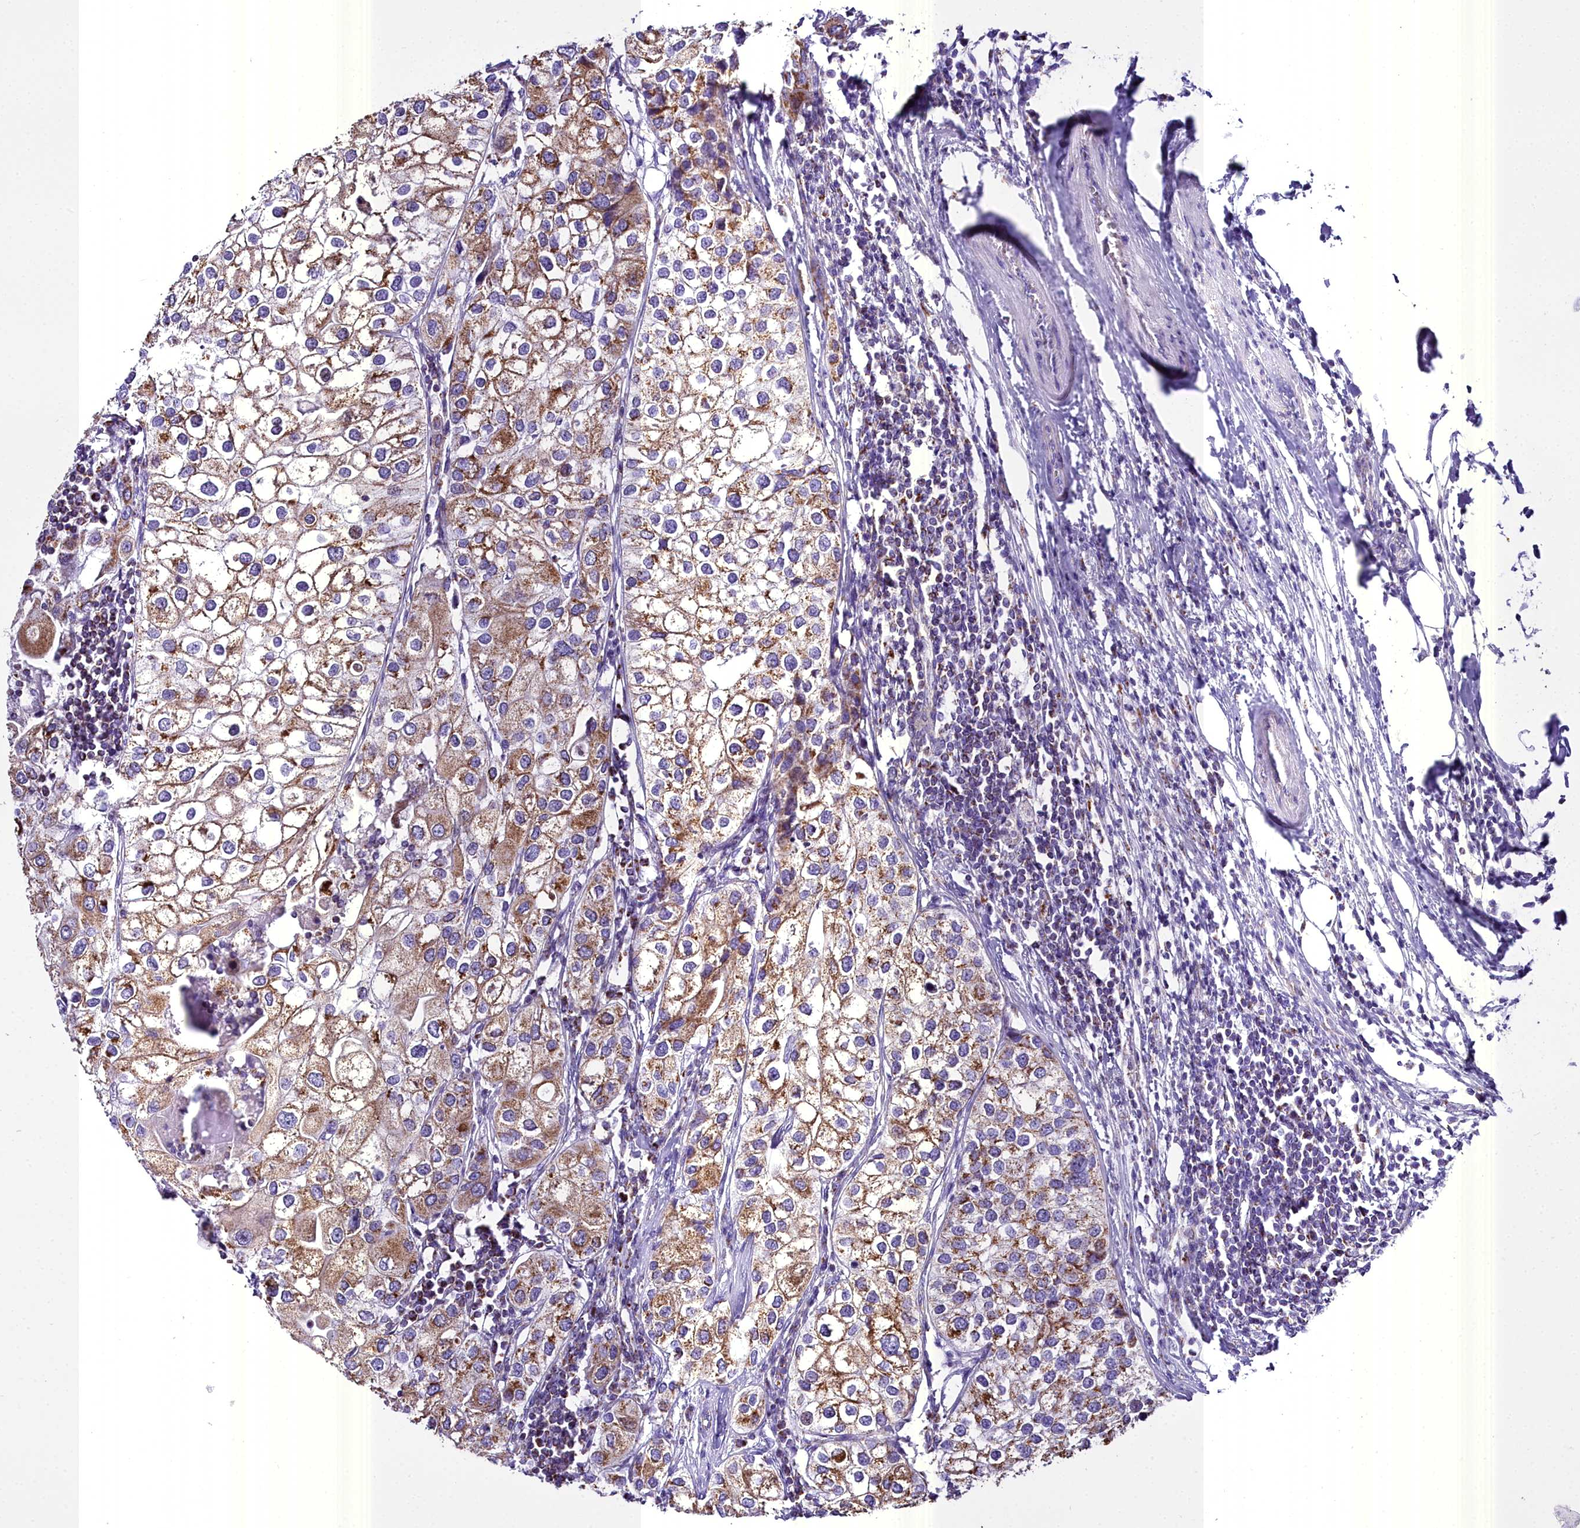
{"staining": {"intensity": "moderate", "quantity": ">75%", "location": "cytoplasmic/membranous"}, "tissue": "urothelial cancer", "cell_type": "Tumor cells", "image_type": "cancer", "snomed": [{"axis": "morphology", "description": "Urothelial carcinoma, High grade"}, {"axis": "topography", "description": "Urinary bladder"}], "caption": "Urothelial carcinoma (high-grade) stained with DAB (3,3'-diaminobenzidine) IHC demonstrates medium levels of moderate cytoplasmic/membranous positivity in about >75% of tumor cells. Immunohistochemistry (ihc) stains the protein in brown and the nuclei are stained blue.", "gene": "WDFY3", "patient": {"sex": "male", "age": 64}}